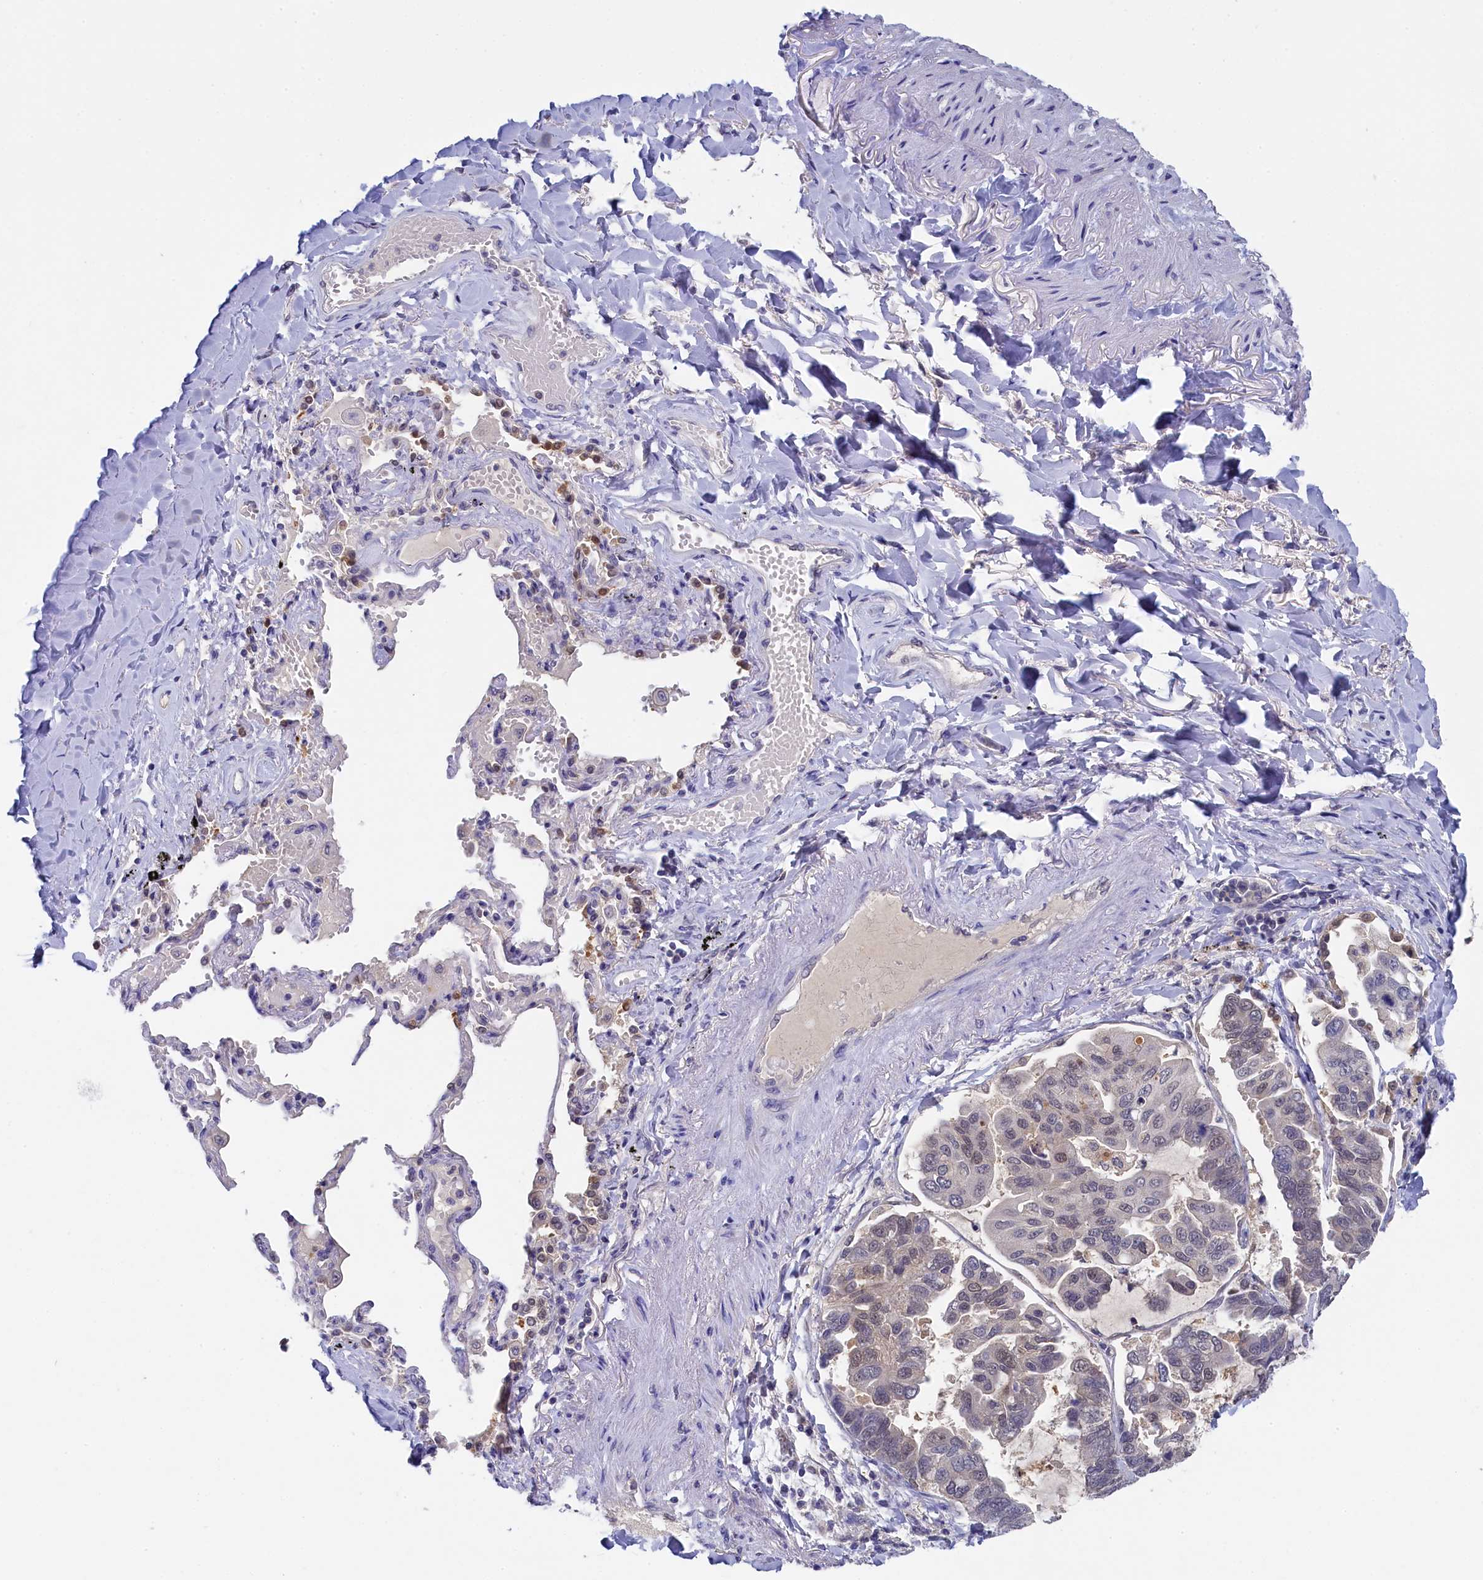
{"staining": {"intensity": "negative", "quantity": "none", "location": "none"}, "tissue": "lung cancer", "cell_type": "Tumor cells", "image_type": "cancer", "snomed": [{"axis": "morphology", "description": "Adenocarcinoma, NOS"}, {"axis": "topography", "description": "Lung"}], "caption": "Immunohistochemical staining of human lung cancer (adenocarcinoma) shows no significant positivity in tumor cells.", "gene": "C11orf54", "patient": {"sex": "male", "age": 64}}